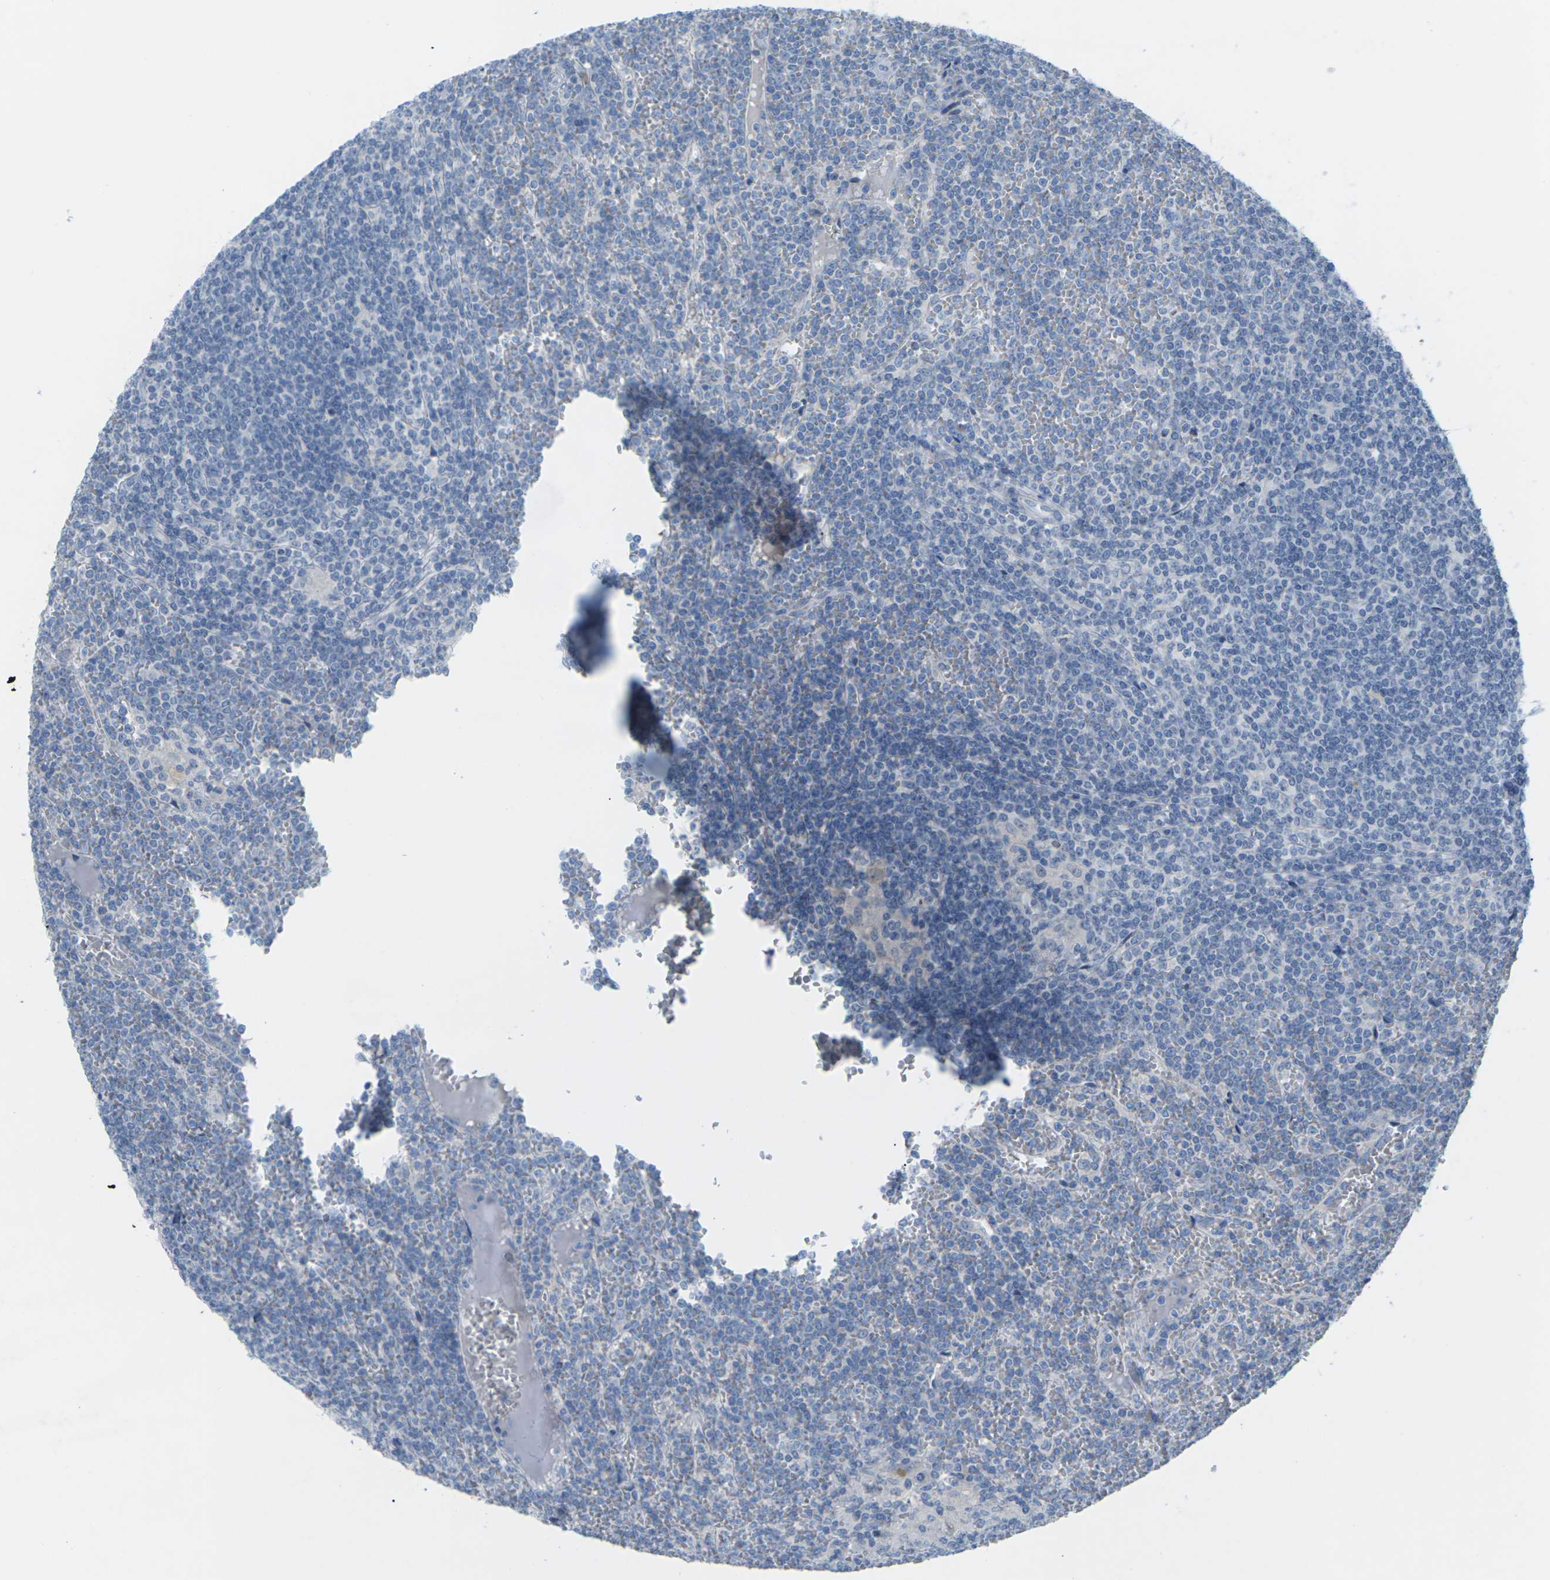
{"staining": {"intensity": "negative", "quantity": "none", "location": "none"}, "tissue": "lymphoma", "cell_type": "Tumor cells", "image_type": "cancer", "snomed": [{"axis": "morphology", "description": "Malignant lymphoma, non-Hodgkin's type, Low grade"}, {"axis": "topography", "description": "Spleen"}], "caption": "High magnification brightfield microscopy of malignant lymphoma, non-Hodgkin's type (low-grade) stained with DAB (3,3'-diaminobenzidine) (brown) and counterstained with hematoxylin (blue): tumor cells show no significant positivity.", "gene": "CLDN3", "patient": {"sex": "female", "age": 19}}